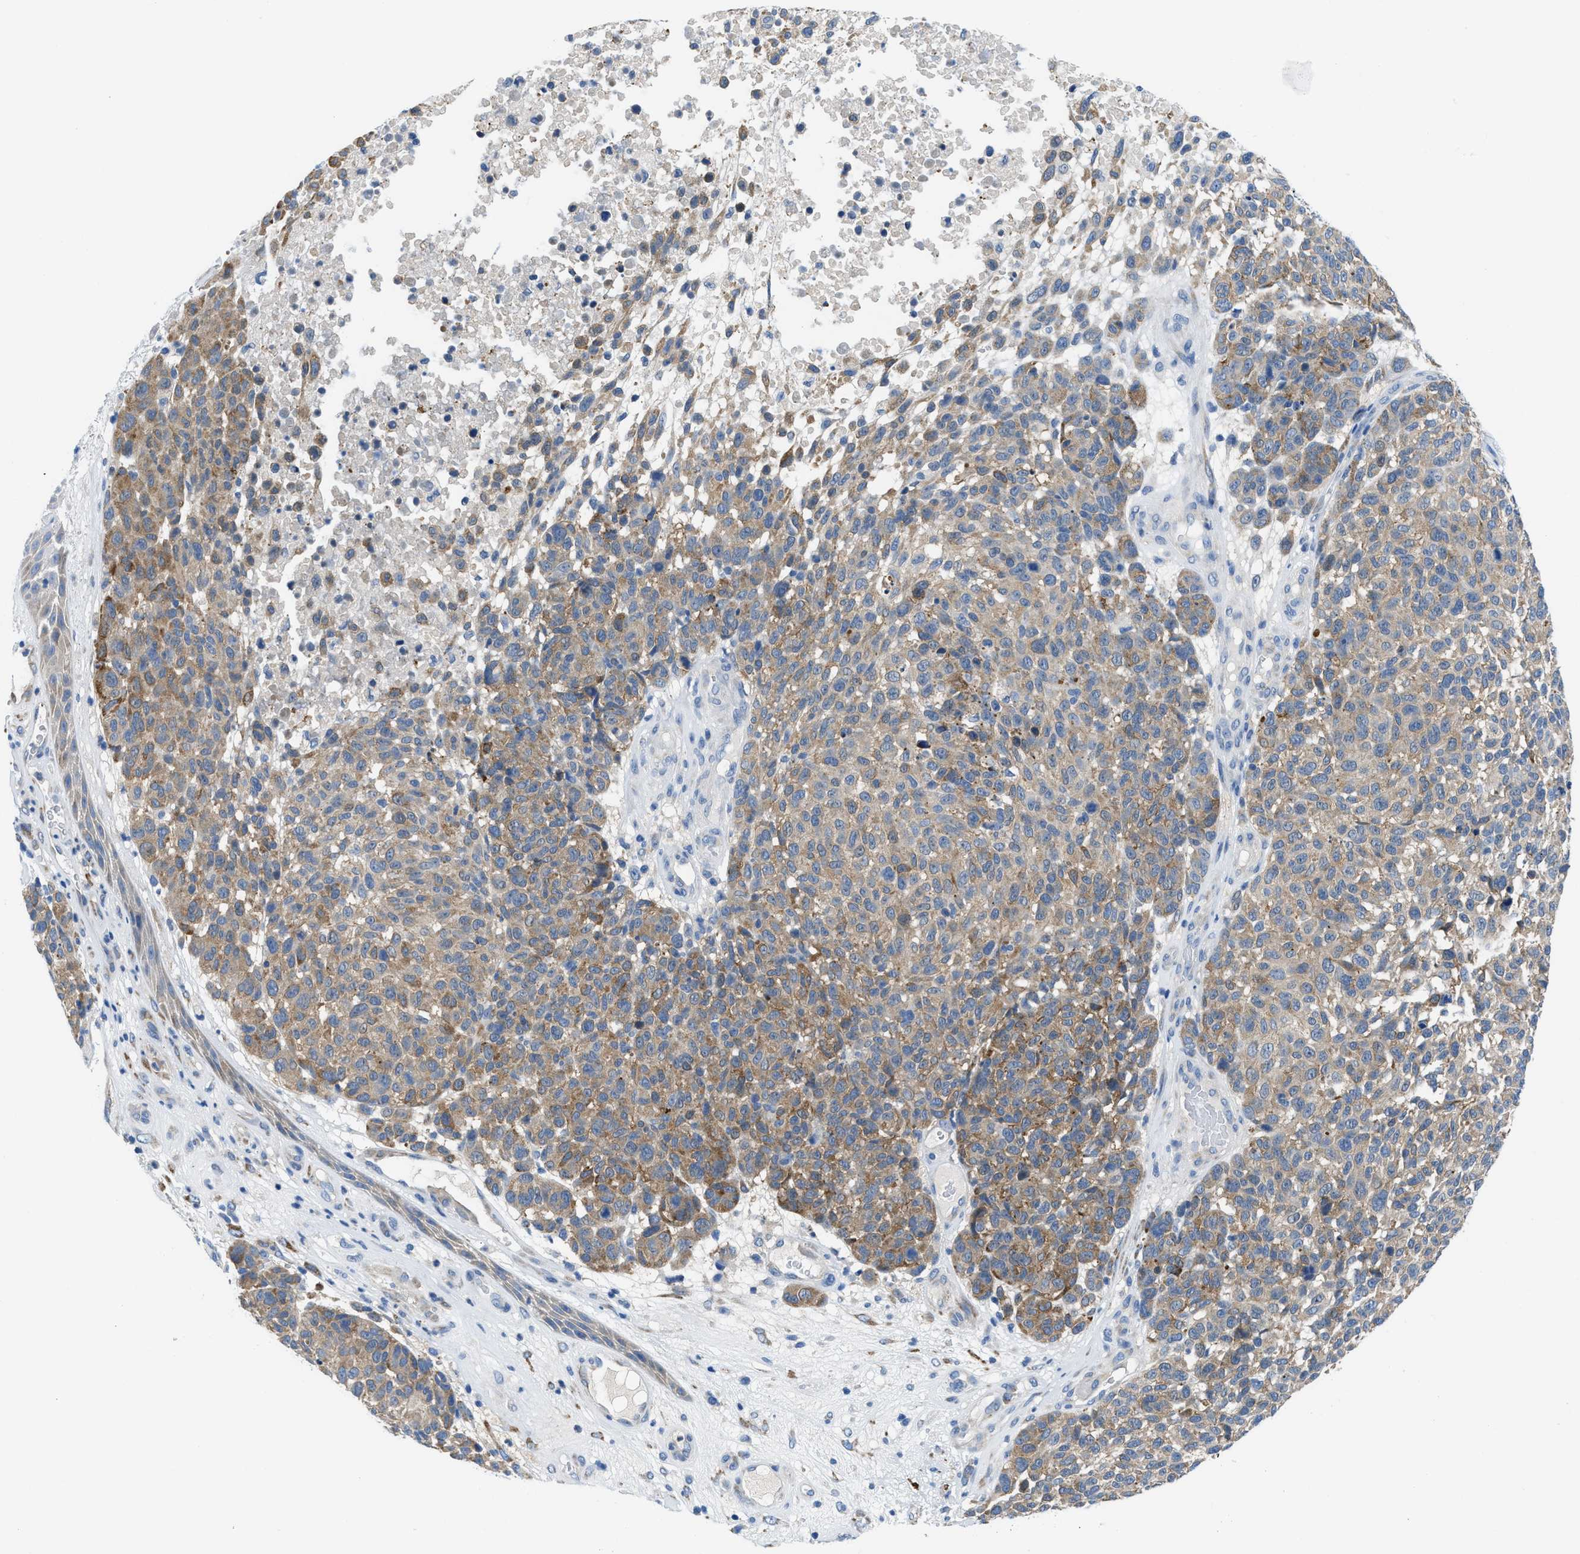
{"staining": {"intensity": "moderate", "quantity": "25%-75%", "location": "cytoplasmic/membranous"}, "tissue": "melanoma", "cell_type": "Tumor cells", "image_type": "cancer", "snomed": [{"axis": "morphology", "description": "Malignant melanoma, NOS"}, {"axis": "topography", "description": "Skin"}], "caption": "Immunohistochemistry staining of malignant melanoma, which demonstrates medium levels of moderate cytoplasmic/membranous staining in approximately 25%-75% of tumor cells indicating moderate cytoplasmic/membranous protein positivity. The staining was performed using DAB (brown) for protein detection and nuclei were counterstained in hematoxylin (blue).", "gene": "BNC2", "patient": {"sex": "male", "age": 59}}